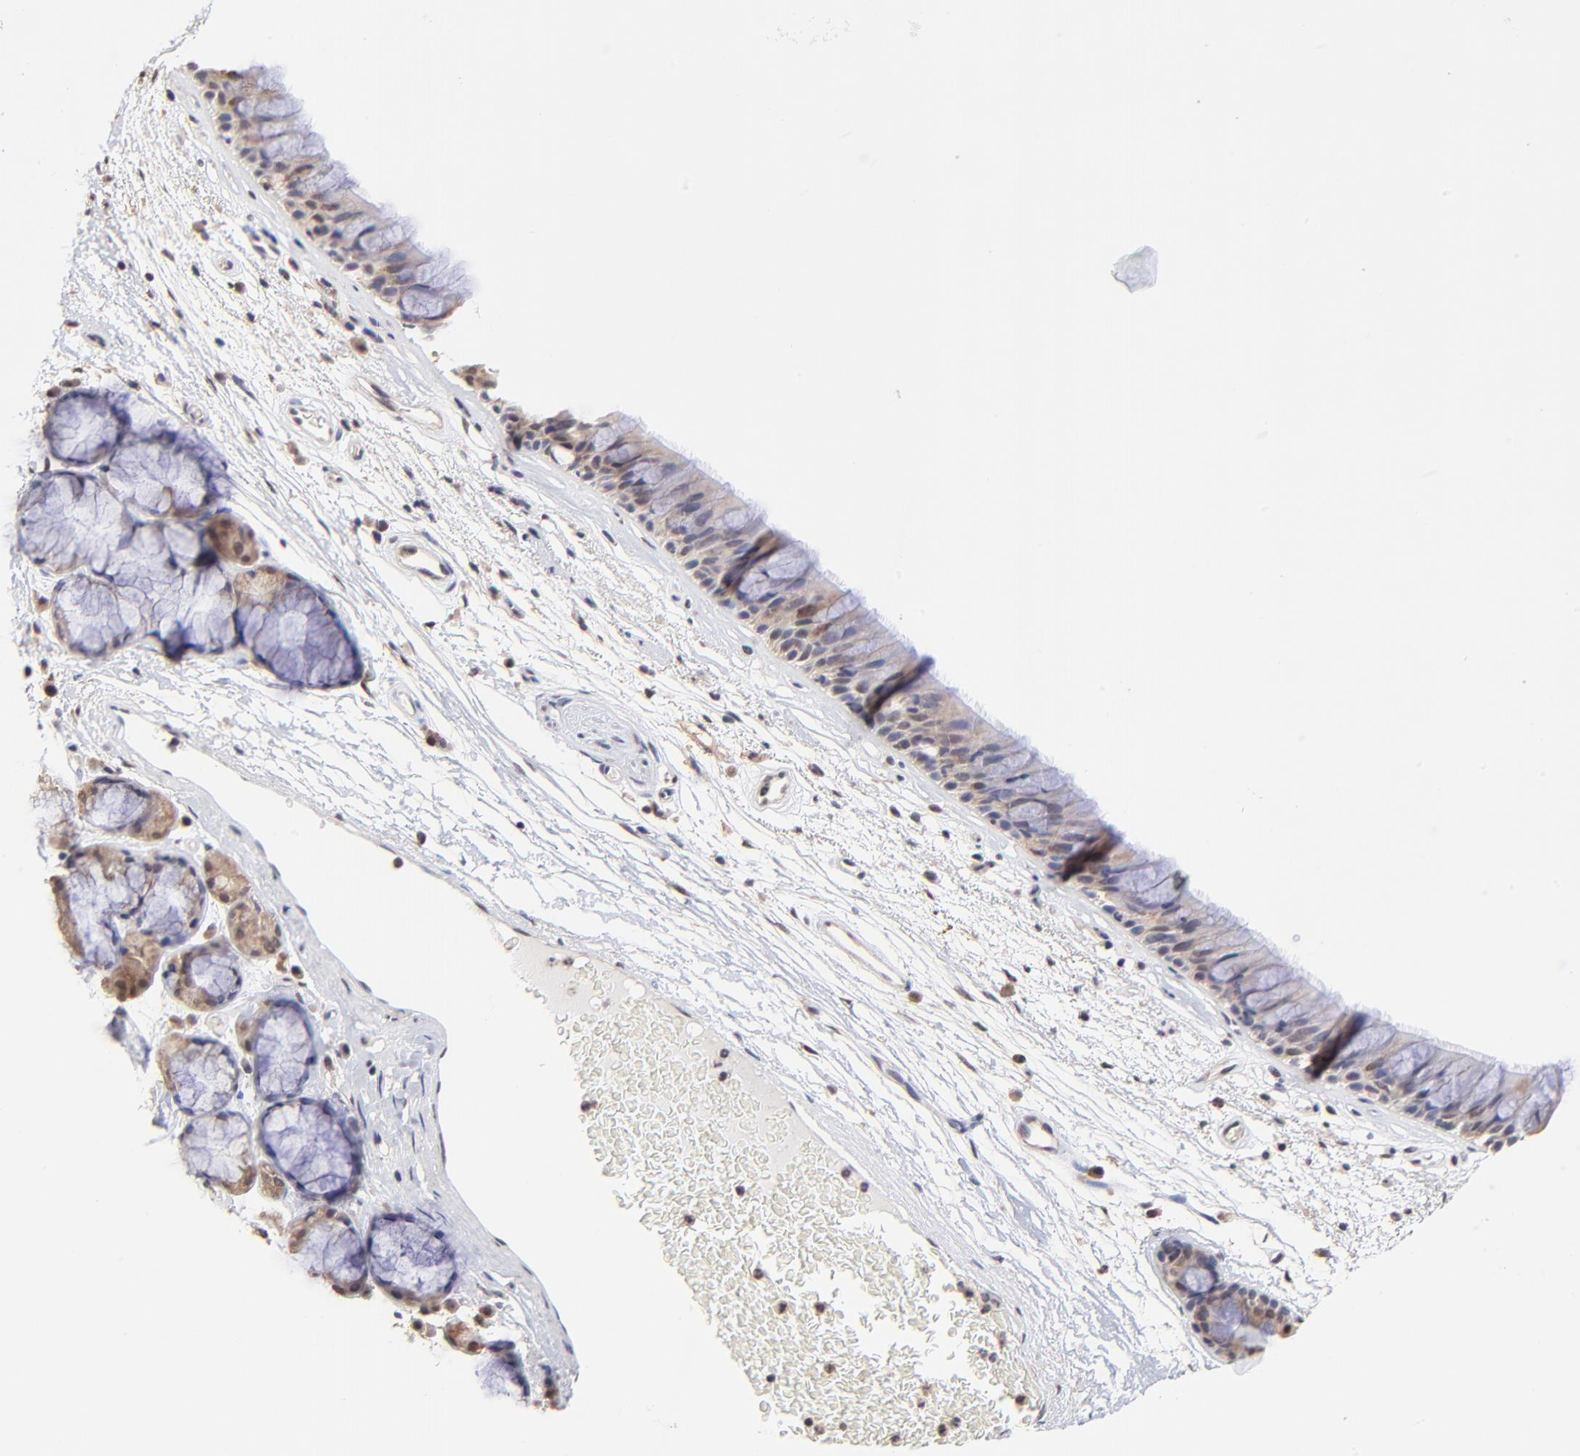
{"staining": {"intensity": "weak", "quantity": "<25%", "location": "nuclear"}, "tissue": "bronchus", "cell_type": "Respiratory epithelial cells", "image_type": "normal", "snomed": [{"axis": "morphology", "description": "Normal tissue, NOS"}, {"axis": "morphology", "description": "Adenocarcinoma, NOS"}, {"axis": "topography", "description": "Bronchus"}, {"axis": "topography", "description": "Lung"}], "caption": "The image reveals no significant expression in respiratory epithelial cells of bronchus.", "gene": "PSMC4", "patient": {"sex": "female", "age": 54}}